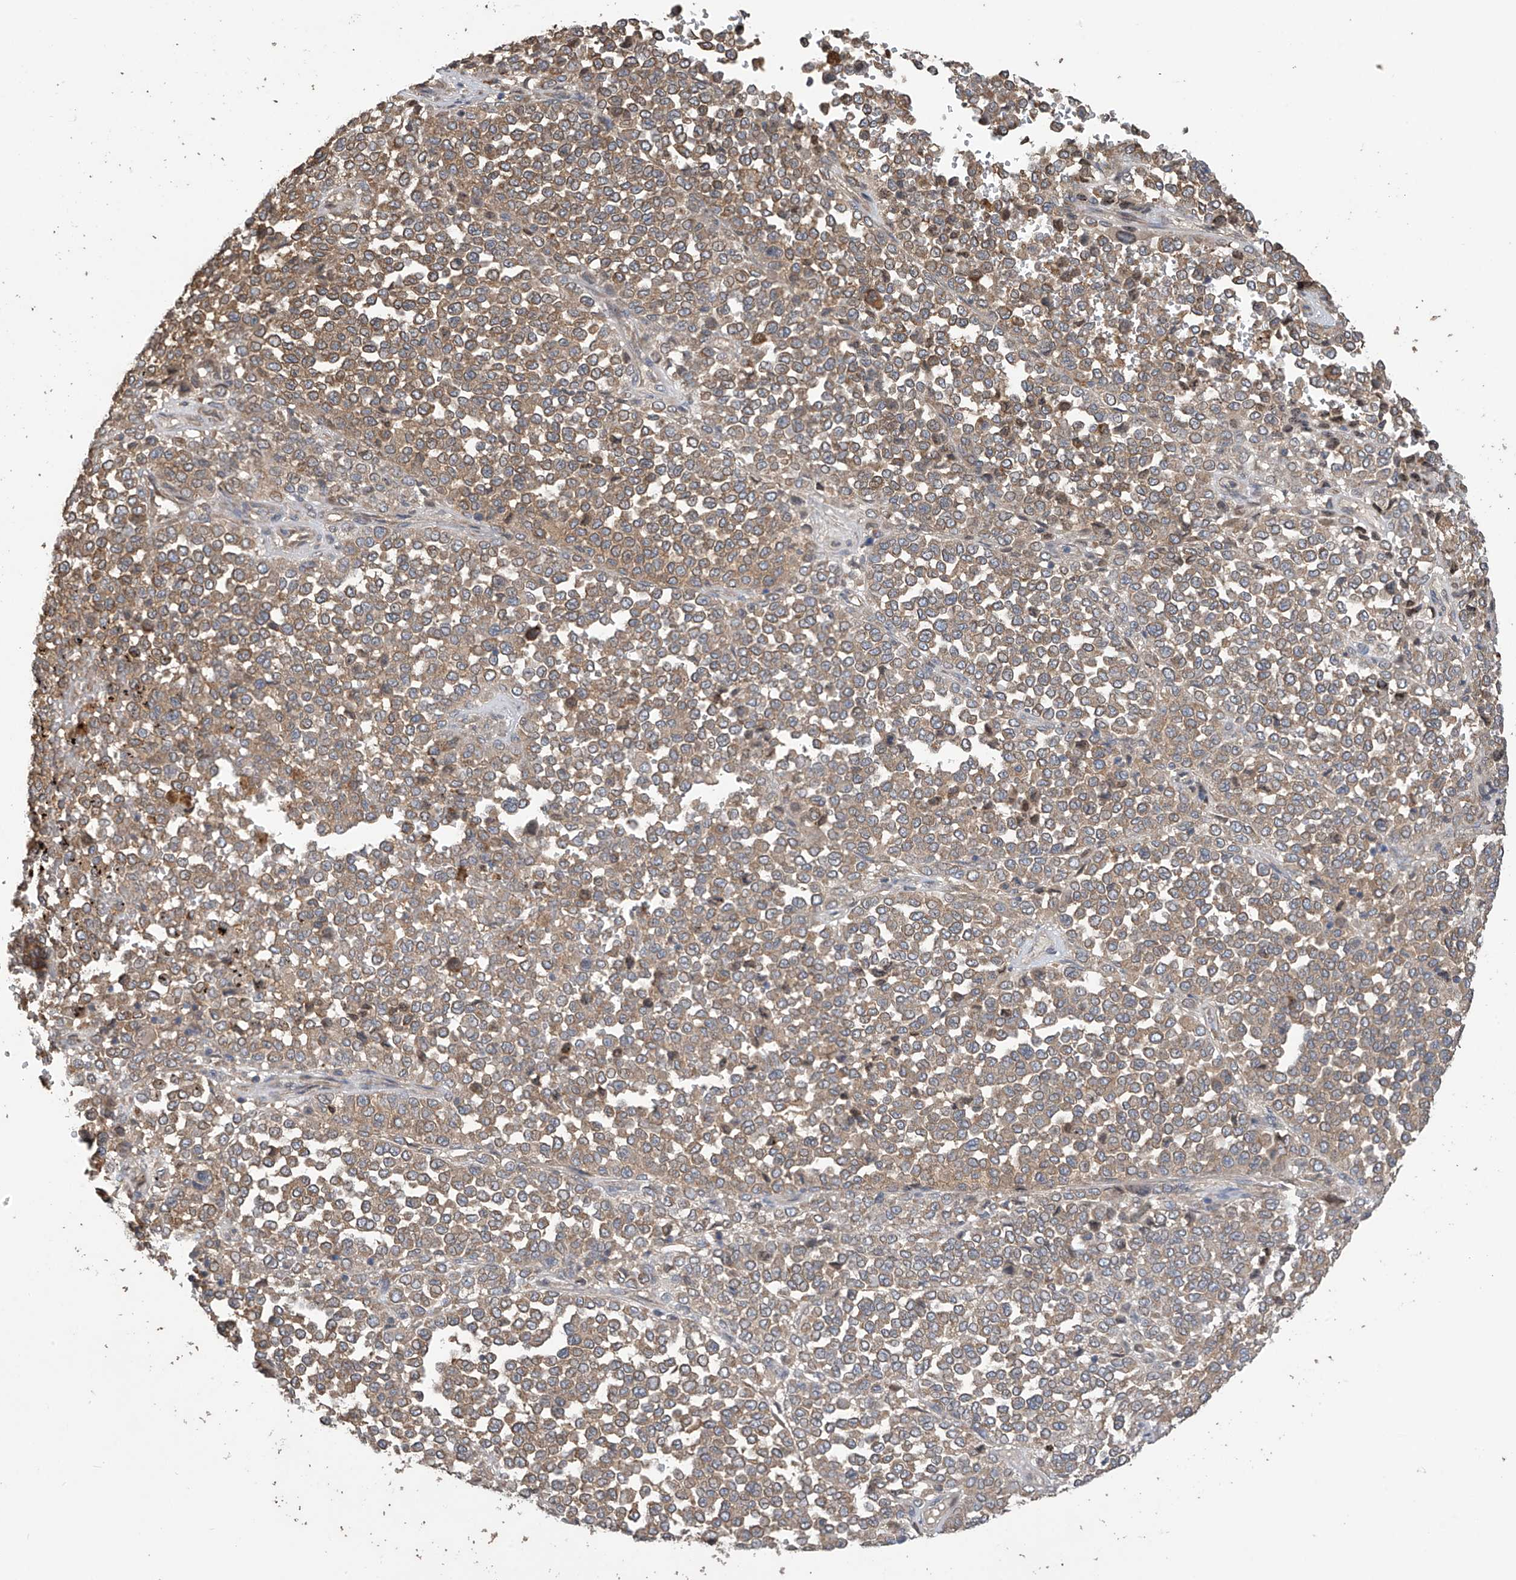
{"staining": {"intensity": "moderate", "quantity": ">75%", "location": "cytoplasmic/membranous"}, "tissue": "melanoma", "cell_type": "Tumor cells", "image_type": "cancer", "snomed": [{"axis": "morphology", "description": "Malignant melanoma, Metastatic site"}, {"axis": "topography", "description": "Pancreas"}], "caption": "A brown stain labels moderate cytoplasmic/membranous positivity of a protein in human malignant melanoma (metastatic site) tumor cells.", "gene": "PHACTR4", "patient": {"sex": "female", "age": 30}}